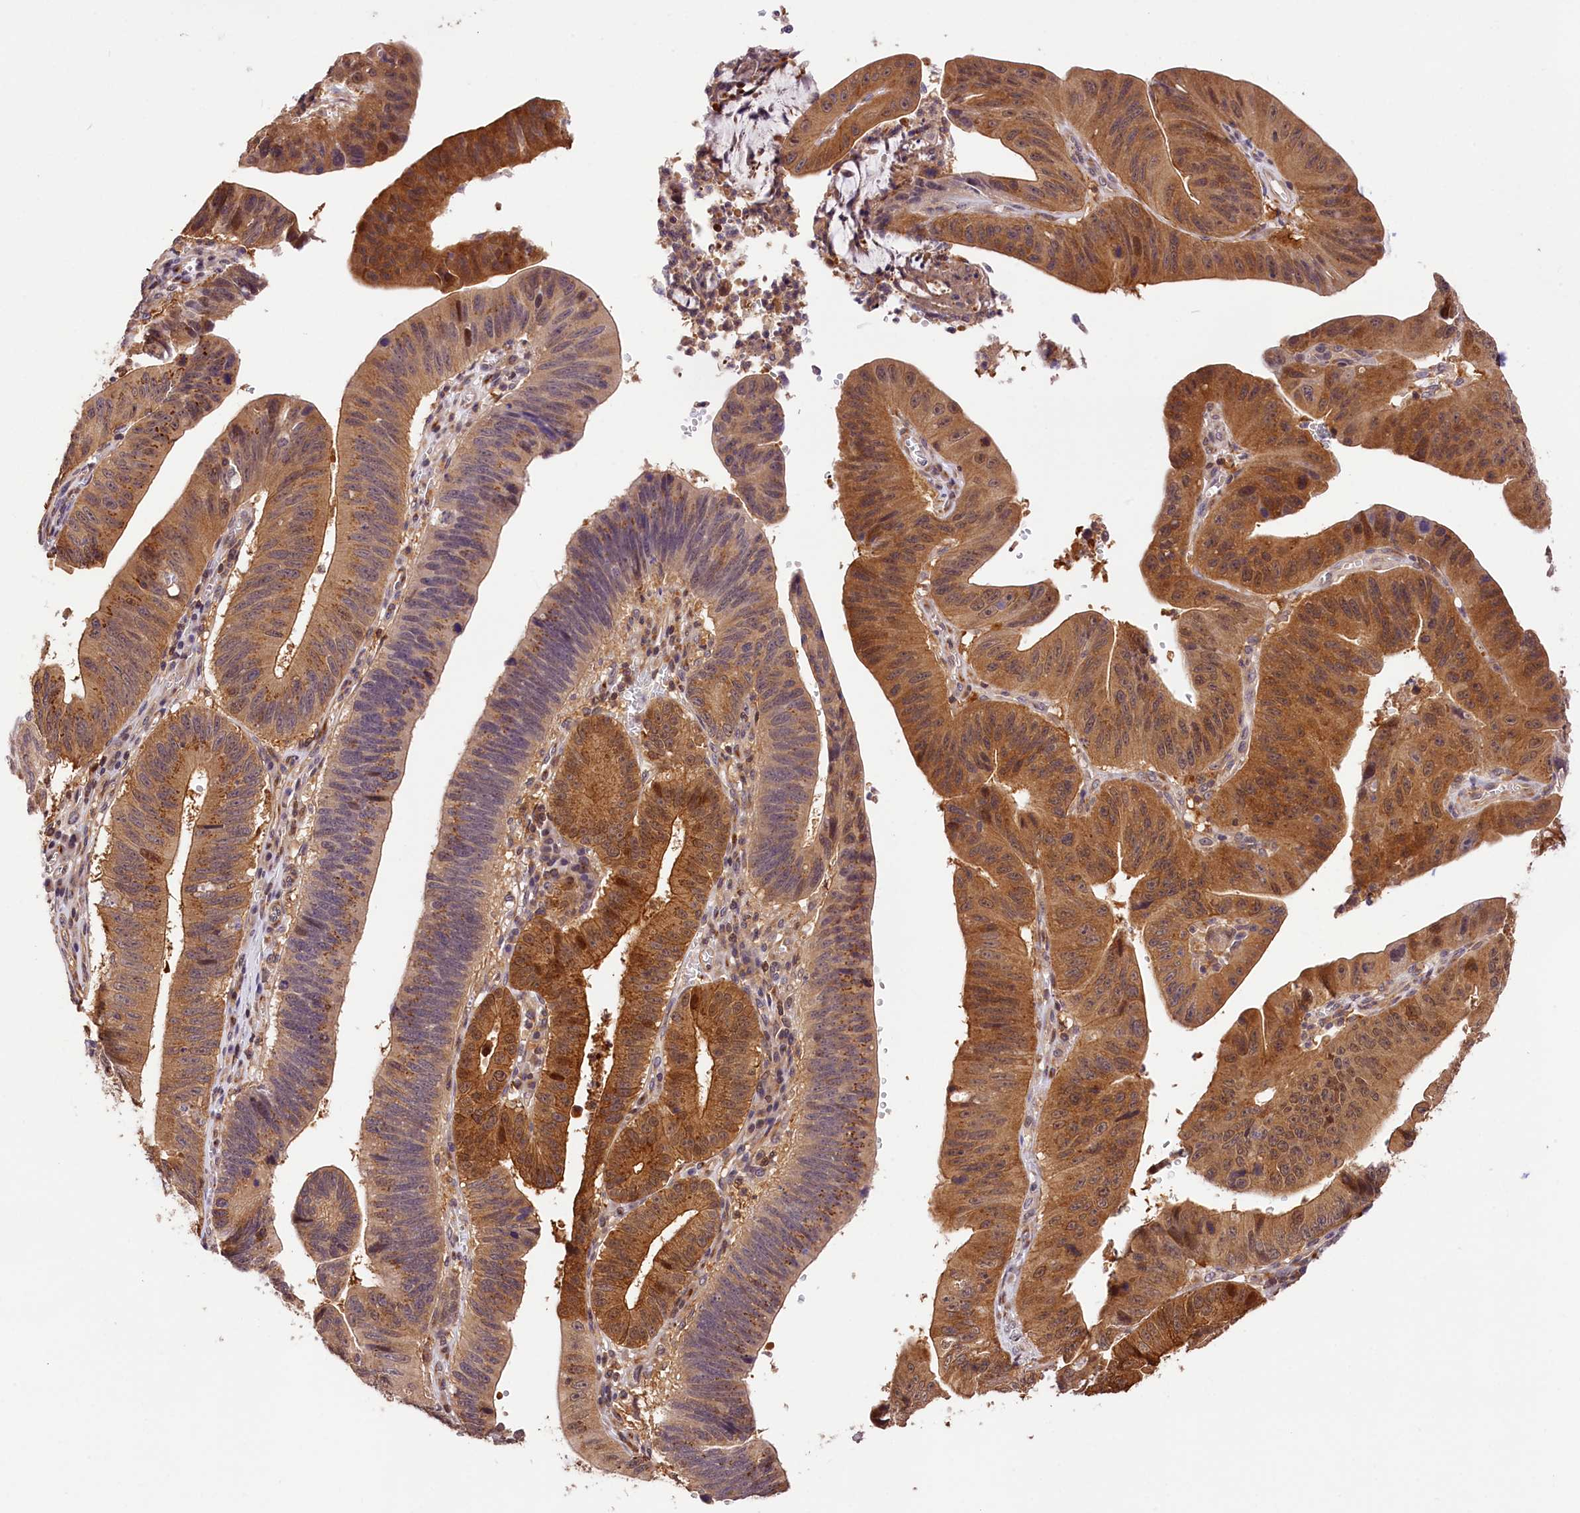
{"staining": {"intensity": "moderate", "quantity": ">75%", "location": "cytoplasmic/membranous"}, "tissue": "stomach cancer", "cell_type": "Tumor cells", "image_type": "cancer", "snomed": [{"axis": "morphology", "description": "Adenocarcinoma, NOS"}, {"axis": "topography", "description": "Stomach"}], "caption": "IHC (DAB (3,3'-diaminobenzidine)) staining of human stomach cancer (adenocarcinoma) shows moderate cytoplasmic/membranous protein staining in about >75% of tumor cells. (DAB IHC, brown staining for protein, blue staining for nuclei).", "gene": "CHORDC1", "patient": {"sex": "male", "age": 59}}